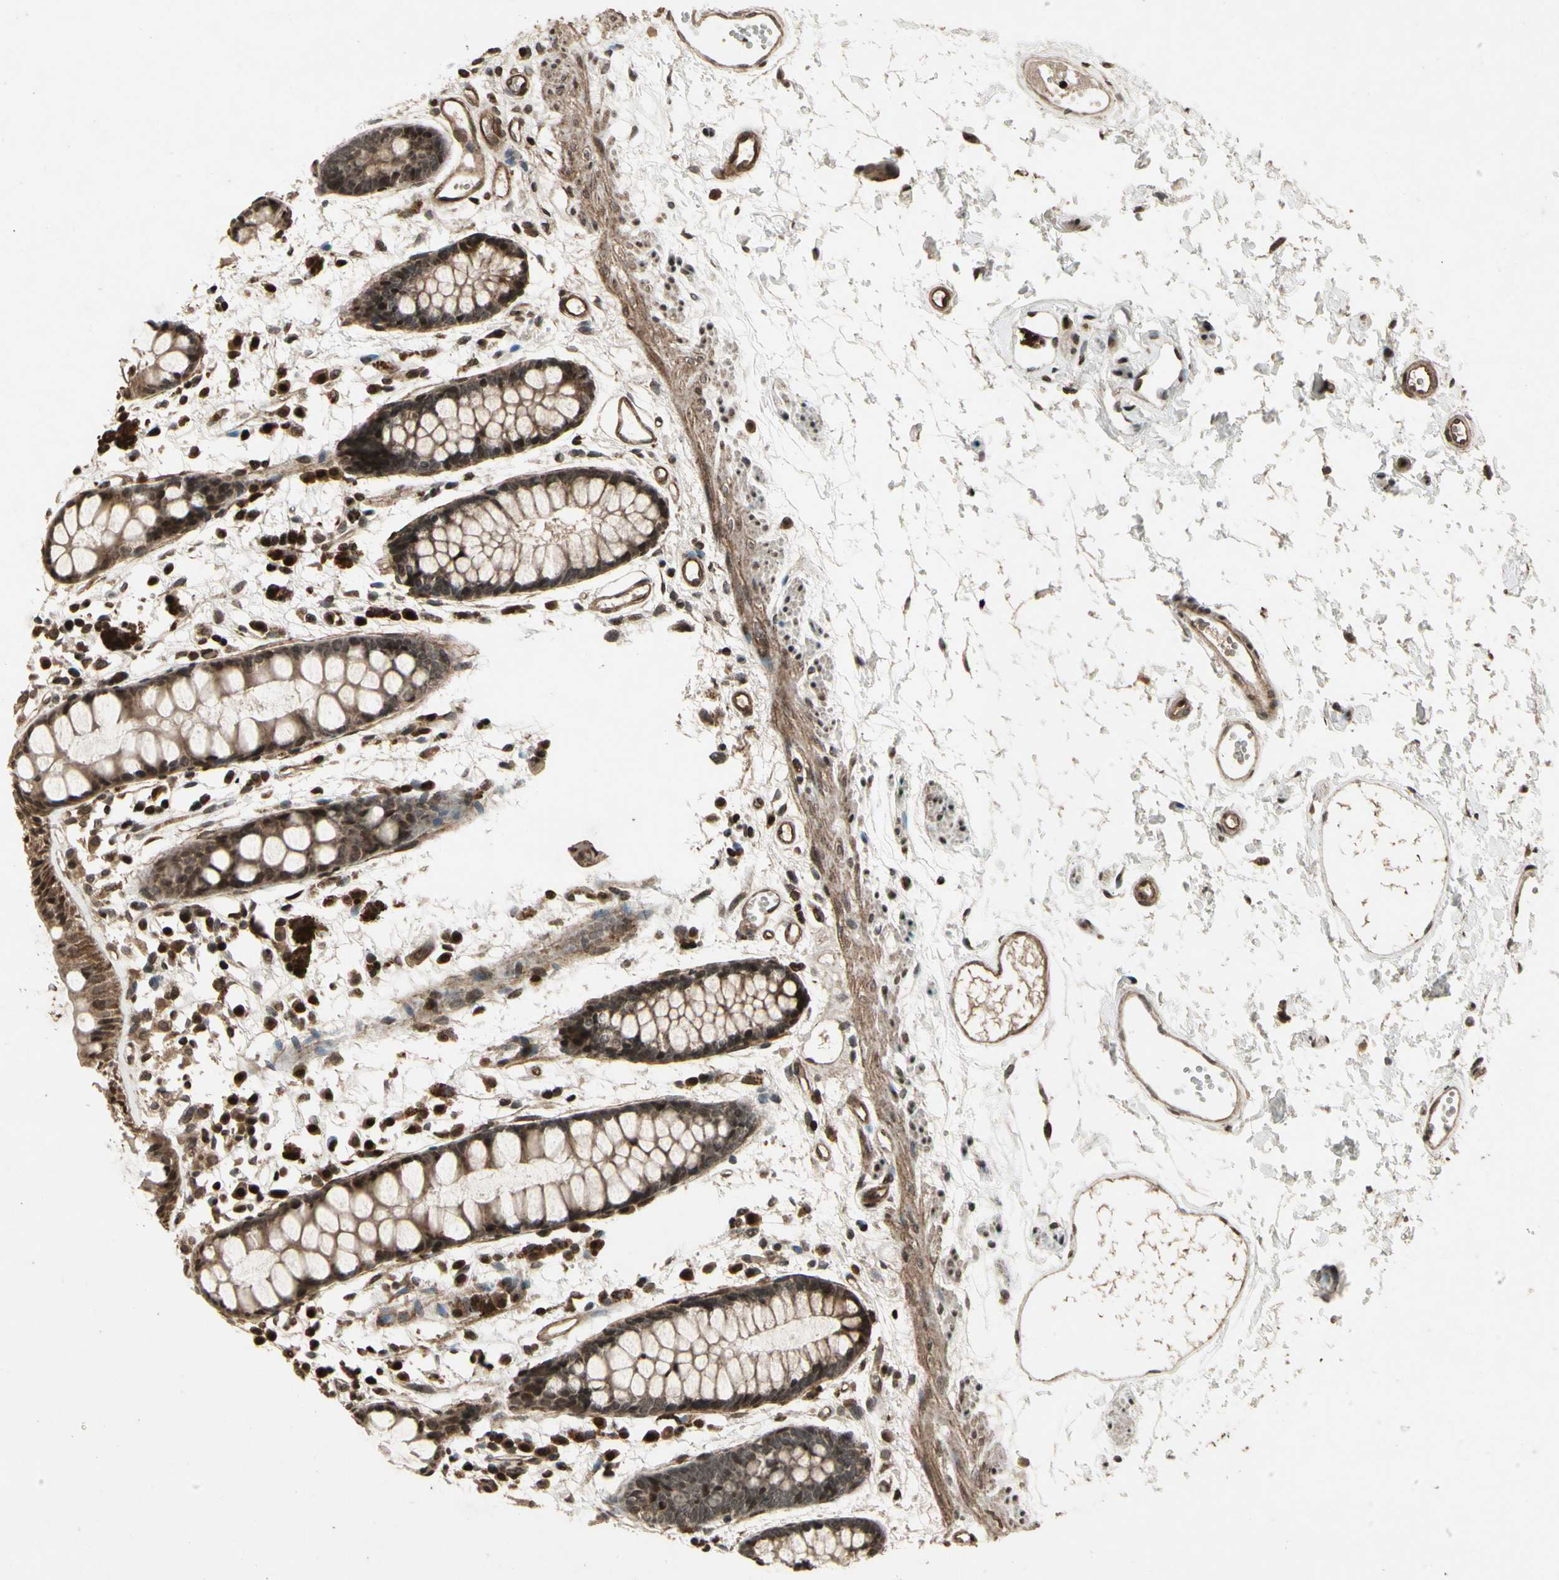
{"staining": {"intensity": "strong", "quantity": ">75%", "location": "cytoplasmic/membranous"}, "tissue": "rectum", "cell_type": "Glandular cells", "image_type": "normal", "snomed": [{"axis": "morphology", "description": "Normal tissue, NOS"}, {"axis": "topography", "description": "Rectum"}], "caption": "Glandular cells display high levels of strong cytoplasmic/membranous expression in approximately >75% of cells in normal rectum.", "gene": "GLRX", "patient": {"sex": "female", "age": 66}}